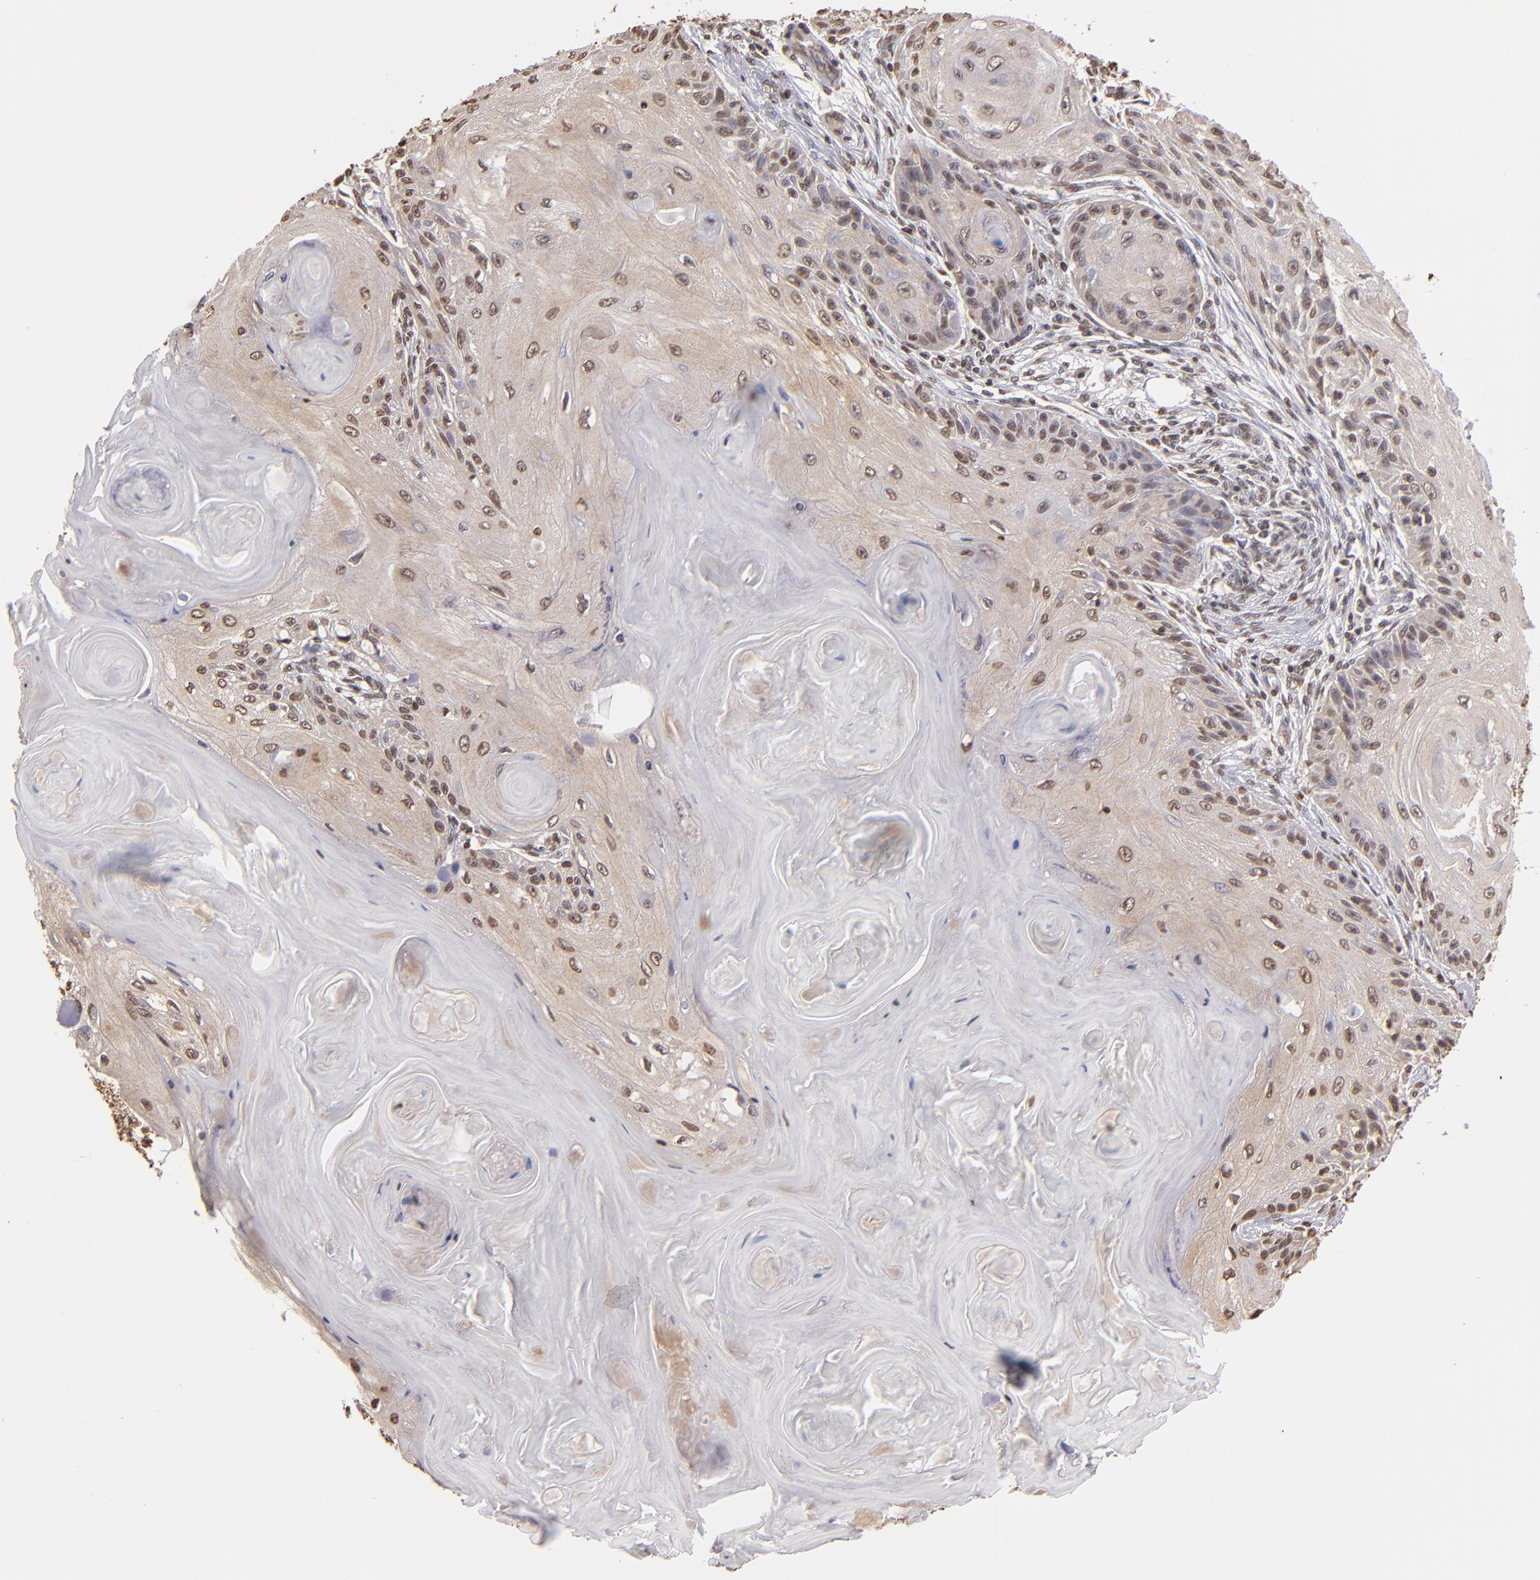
{"staining": {"intensity": "weak", "quantity": "25%-75%", "location": "cytoplasmic/membranous,nuclear"}, "tissue": "skin cancer", "cell_type": "Tumor cells", "image_type": "cancer", "snomed": [{"axis": "morphology", "description": "Squamous cell carcinoma, NOS"}, {"axis": "topography", "description": "Skin"}], "caption": "A photomicrograph showing weak cytoplasmic/membranous and nuclear staining in approximately 25%-75% of tumor cells in skin squamous cell carcinoma, as visualized by brown immunohistochemical staining.", "gene": "LBX1", "patient": {"sex": "female", "age": 88}}